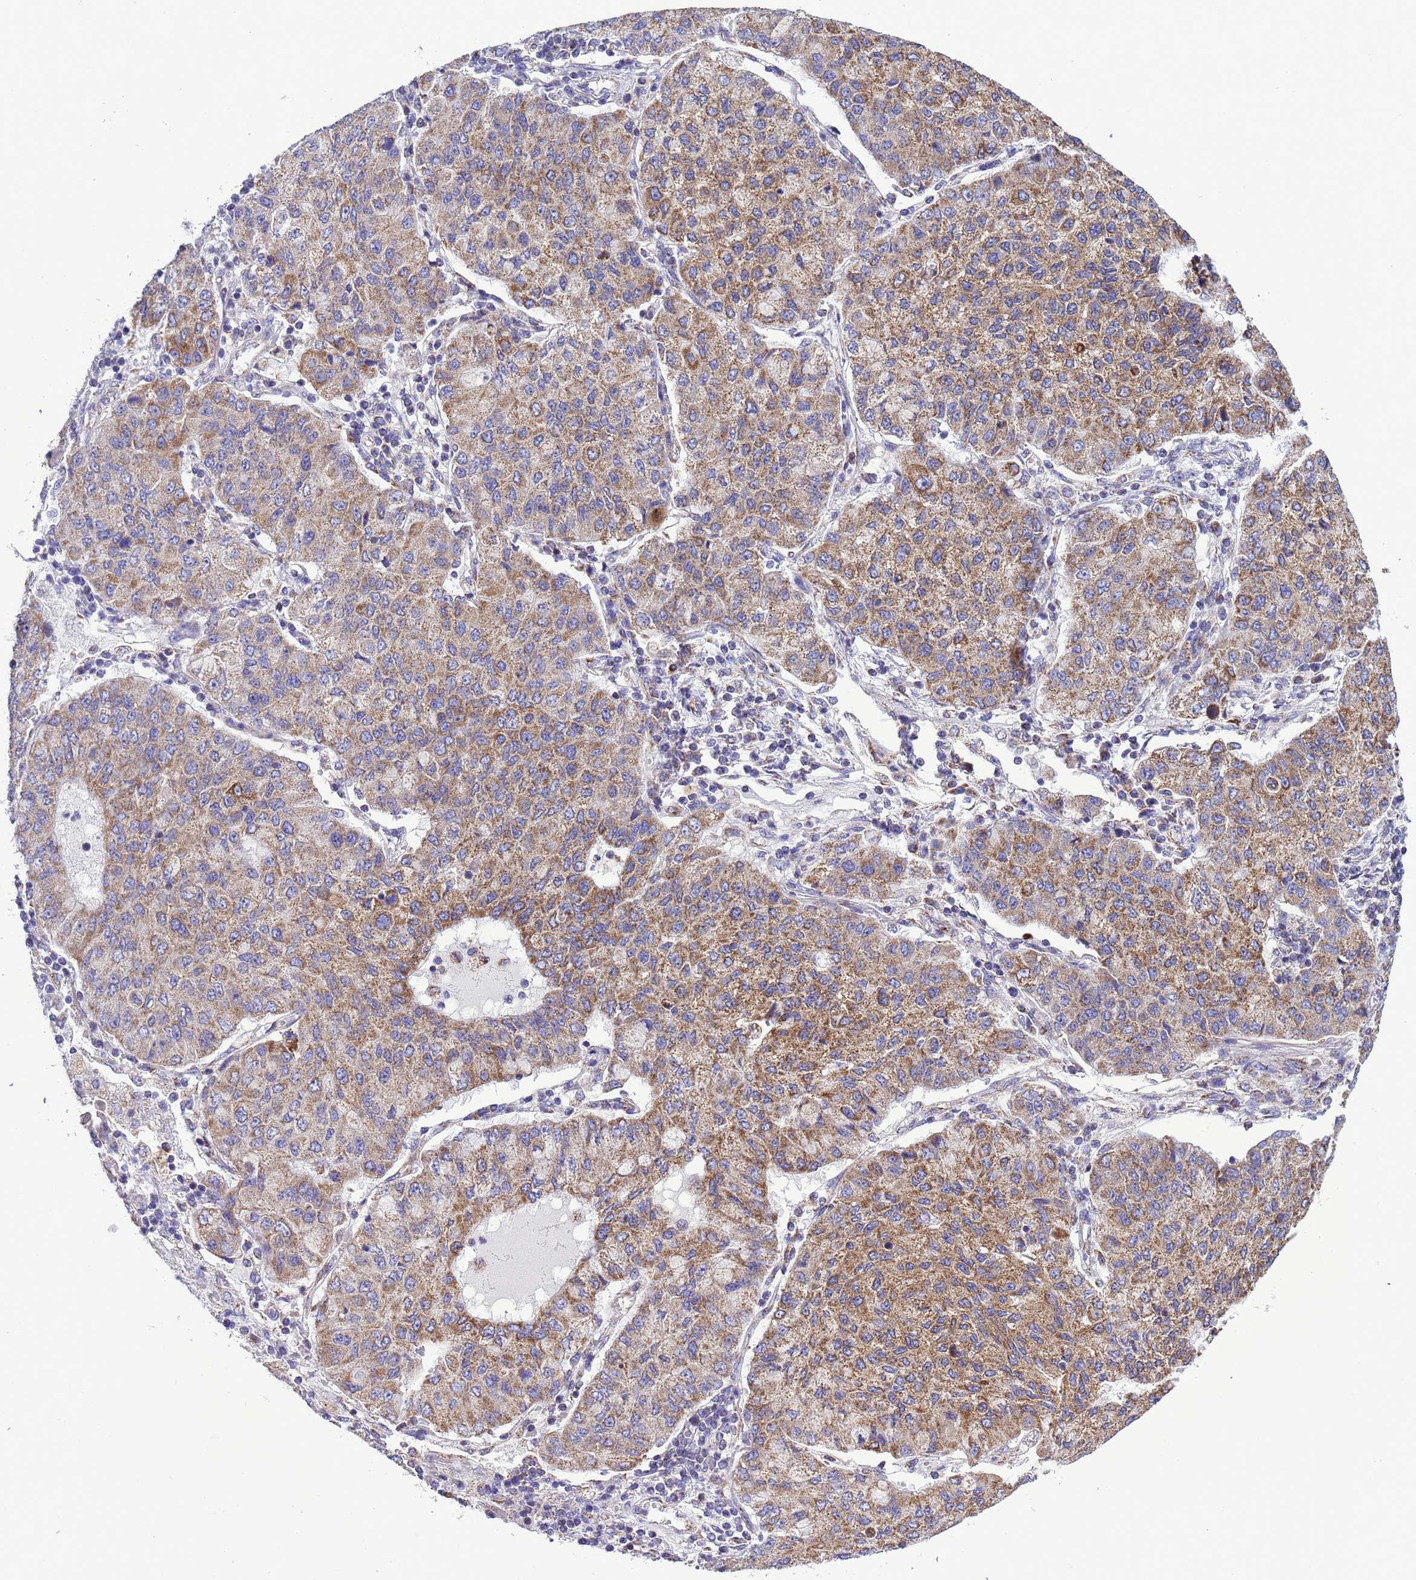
{"staining": {"intensity": "moderate", "quantity": ">75%", "location": "cytoplasmic/membranous"}, "tissue": "lung cancer", "cell_type": "Tumor cells", "image_type": "cancer", "snomed": [{"axis": "morphology", "description": "Squamous cell carcinoma, NOS"}, {"axis": "topography", "description": "Lung"}], "caption": "Human lung cancer (squamous cell carcinoma) stained with a brown dye demonstrates moderate cytoplasmic/membranous positive positivity in about >75% of tumor cells.", "gene": "CCDC191", "patient": {"sex": "male", "age": 74}}